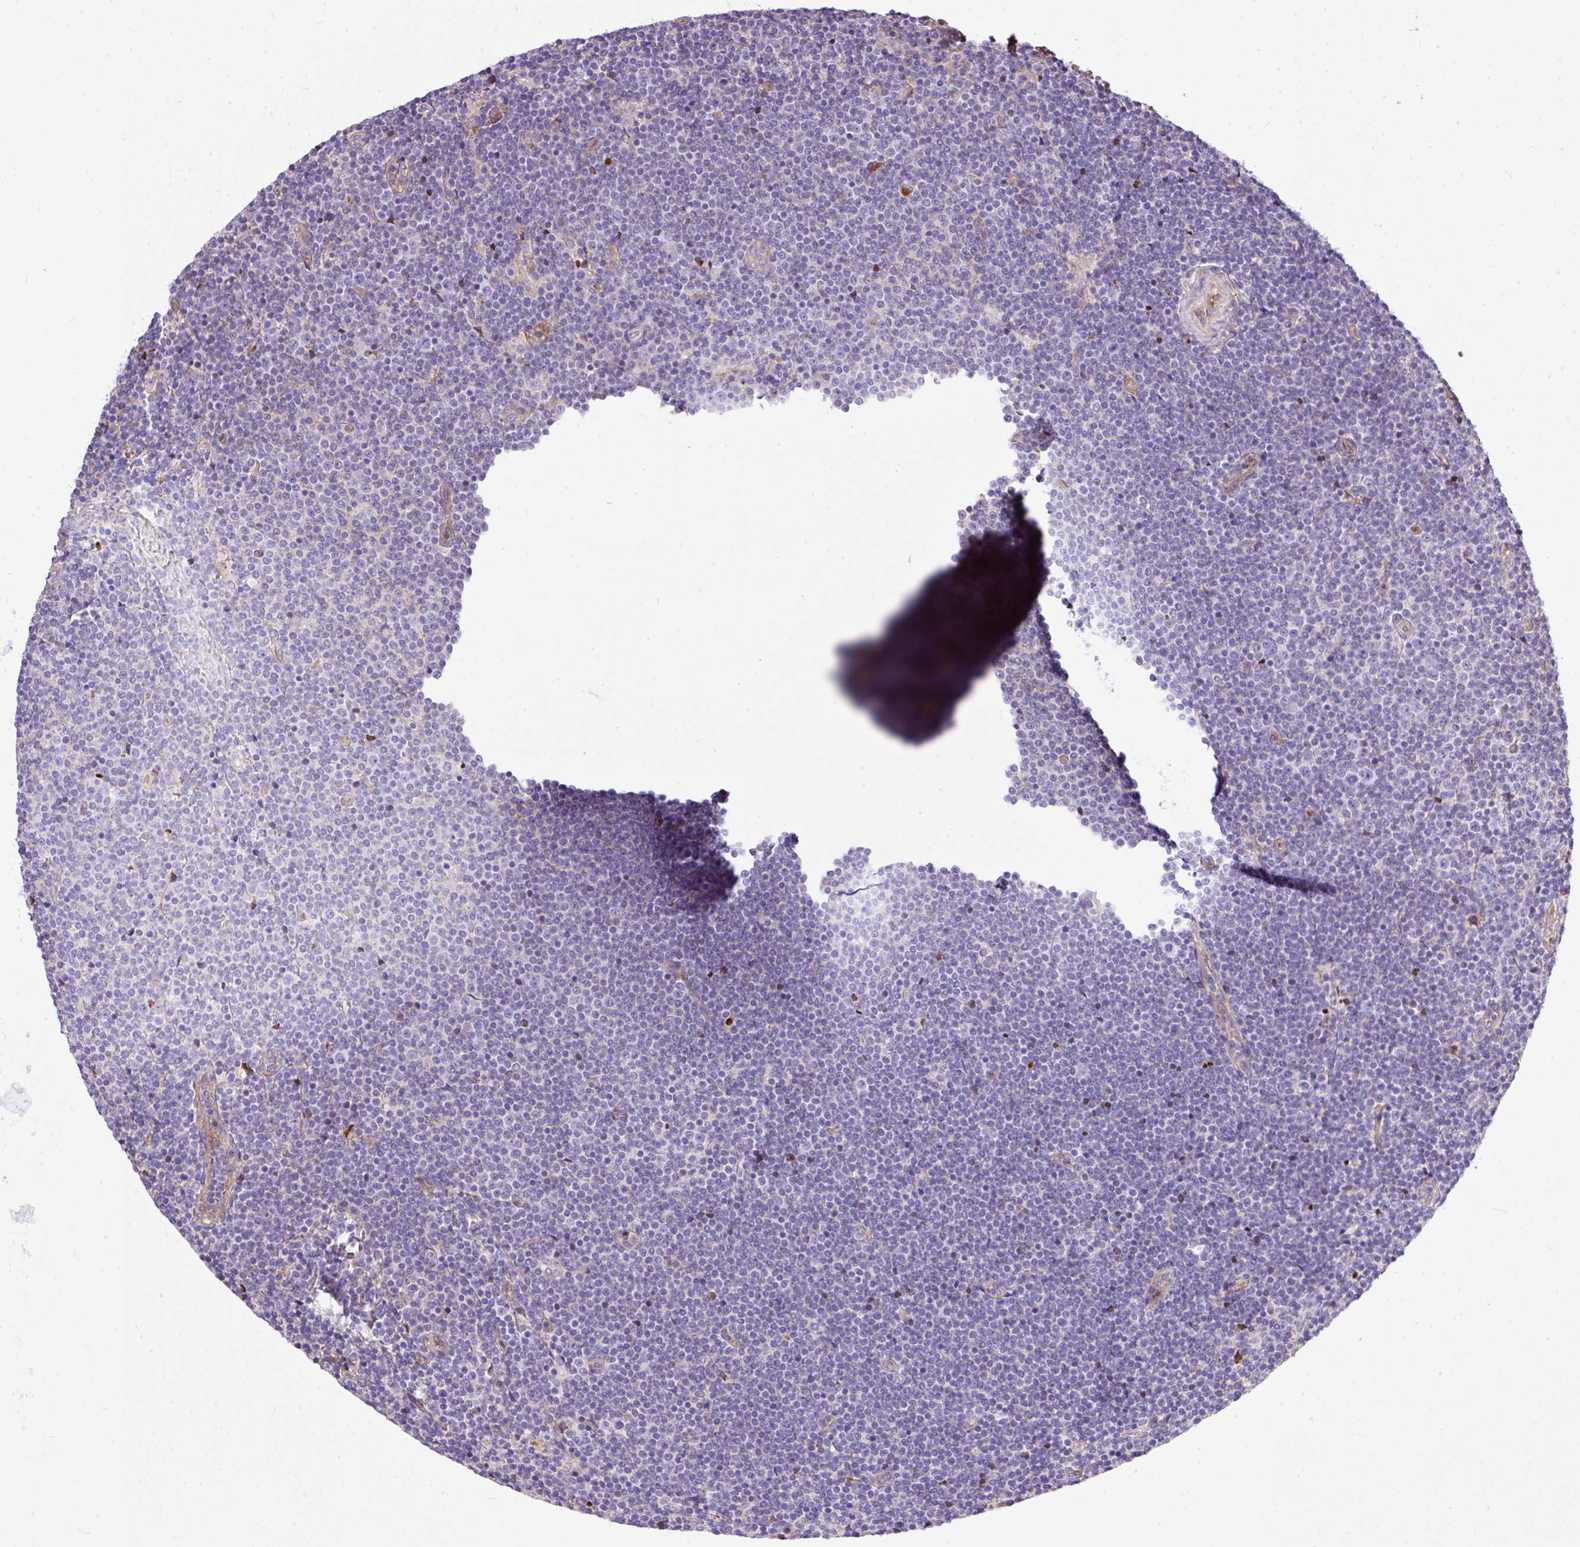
{"staining": {"intensity": "negative", "quantity": "none", "location": "none"}, "tissue": "lymphoma", "cell_type": "Tumor cells", "image_type": "cancer", "snomed": [{"axis": "morphology", "description": "Malignant lymphoma, non-Hodgkin's type, Low grade"}, {"axis": "topography", "description": "Lymph node"}], "caption": "An IHC micrograph of malignant lymphoma, non-Hodgkin's type (low-grade) is shown. There is no staining in tumor cells of malignant lymphoma, non-Hodgkin's type (low-grade).", "gene": "CLEC3B", "patient": {"sex": "male", "age": 48}}